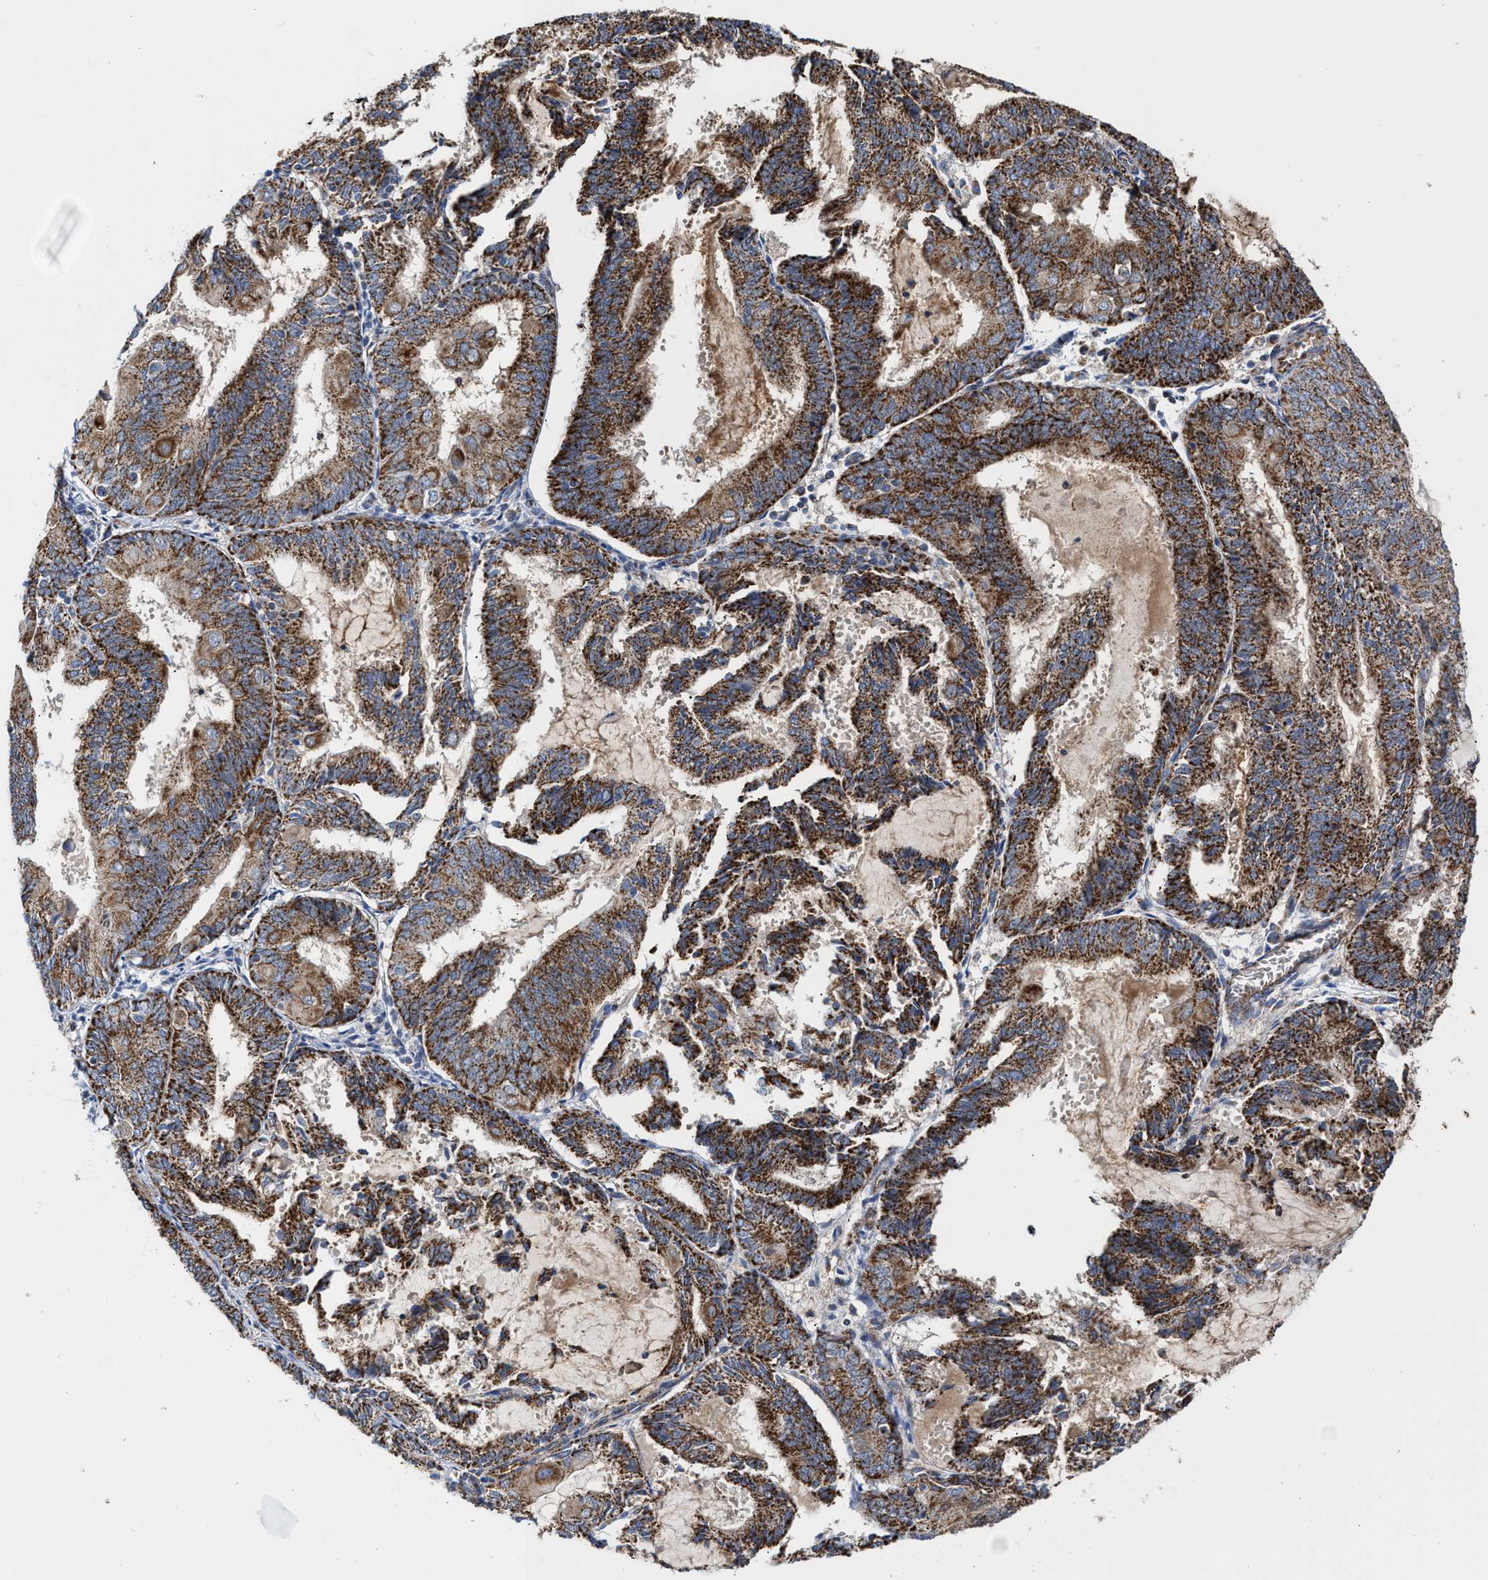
{"staining": {"intensity": "strong", "quantity": ">75%", "location": "cytoplasmic/membranous"}, "tissue": "endometrial cancer", "cell_type": "Tumor cells", "image_type": "cancer", "snomed": [{"axis": "morphology", "description": "Adenocarcinoma, NOS"}, {"axis": "topography", "description": "Endometrium"}], "caption": "An immunohistochemistry micrograph of tumor tissue is shown. Protein staining in brown labels strong cytoplasmic/membranous positivity in endometrial adenocarcinoma within tumor cells. (DAB (3,3'-diaminobenzidine) IHC, brown staining for protein, blue staining for nuclei).", "gene": "MECR", "patient": {"sex": "female", "age": 81}}